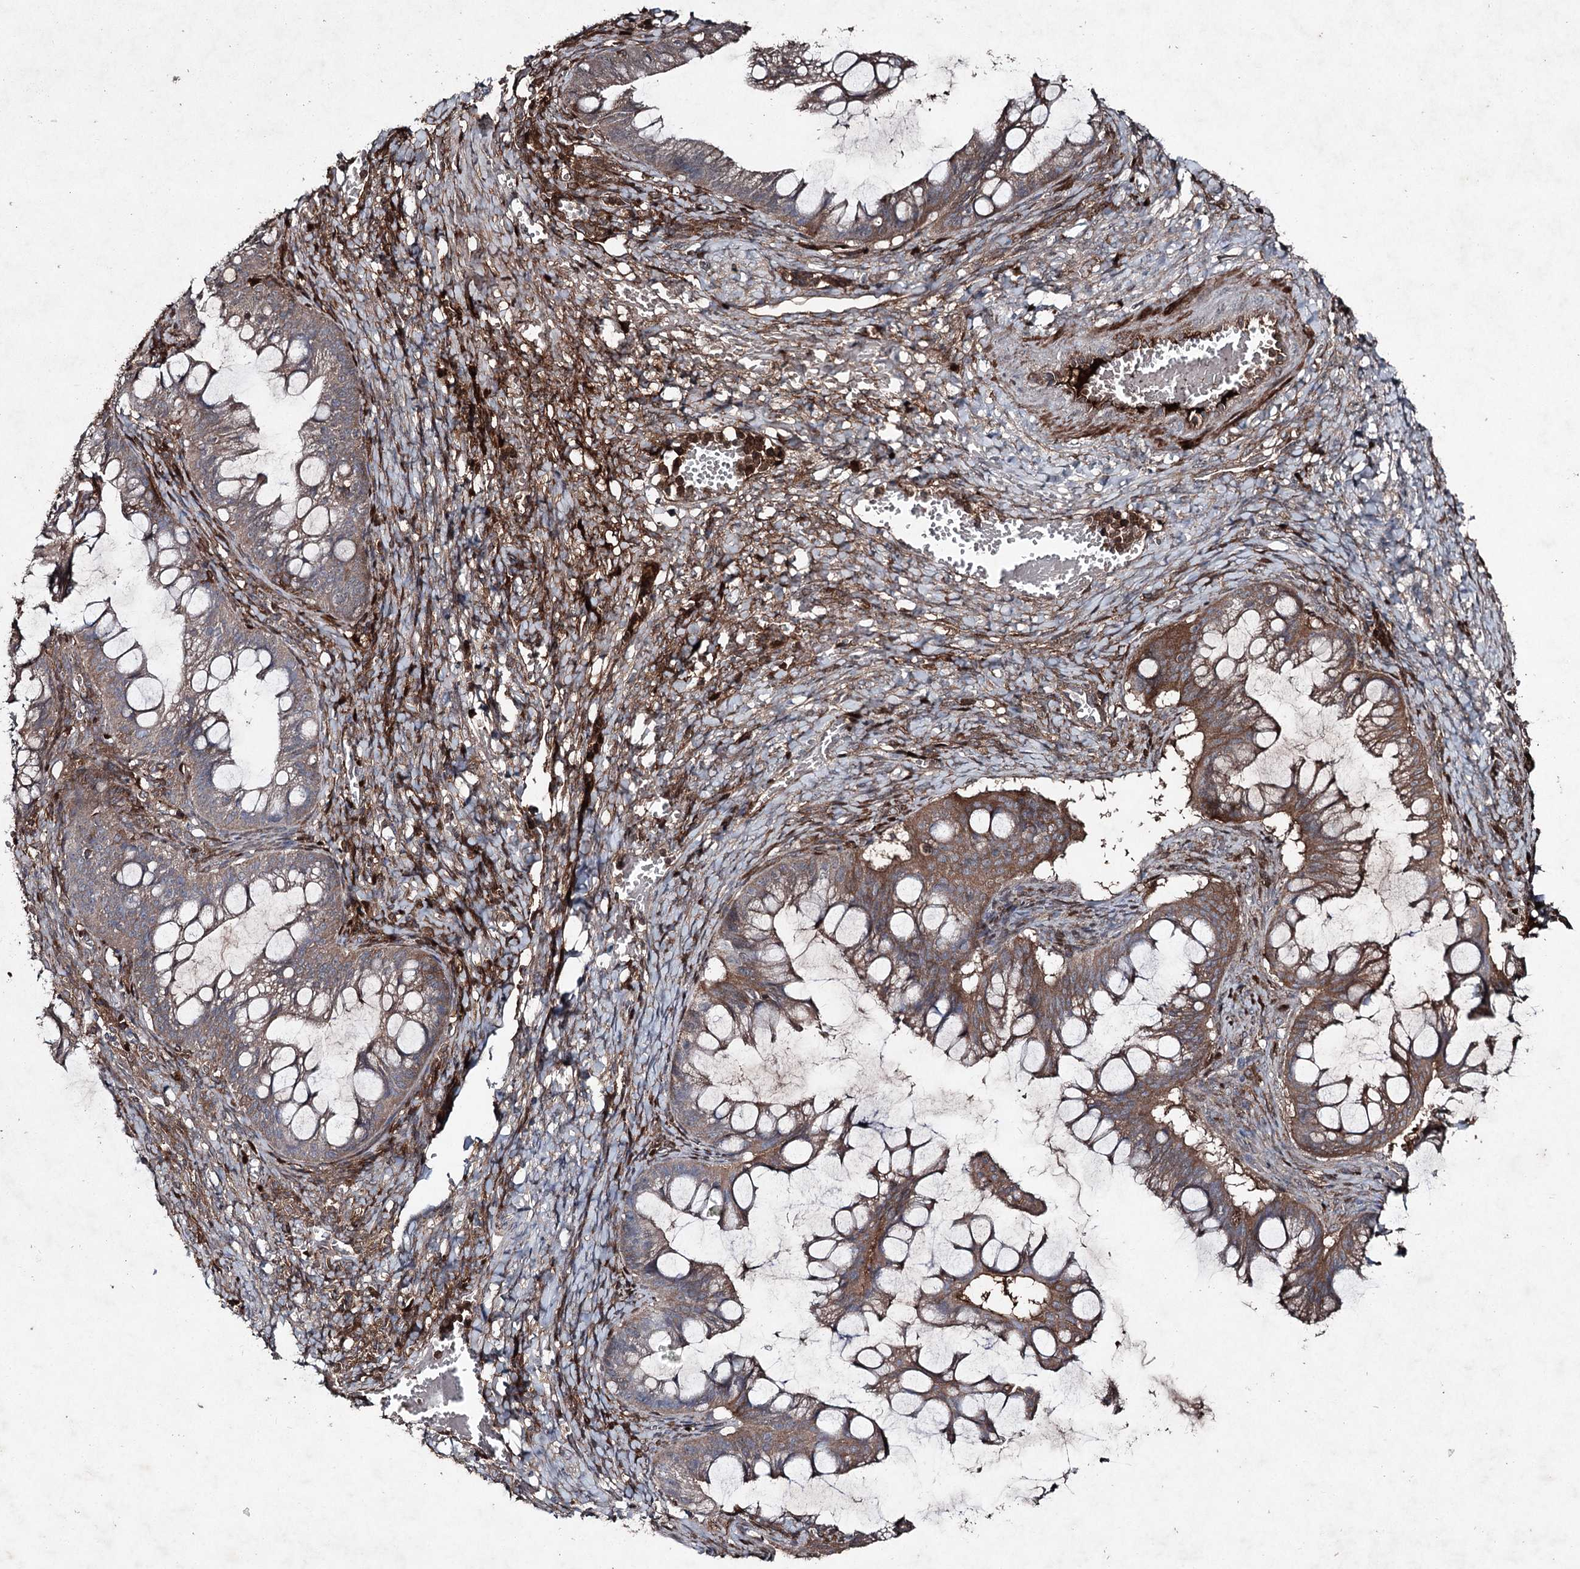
{"staining": {"intensity": "moderate", "quantity": ">75%", "location": "cytoplasmic/membranous"}, "tissue": "ovarian cancer", "cell_type": "Tumor cells", "image_type": "cancer", "snomed": [{"axis": "morphology", "description": "Cystadenocarcinoma, mucinous, NOS"}, {"axis": "topography", "description": "Ovary"}], "caption": "This photomicrograph reveals ovarian cancer (mucinous cystadenocarcinoma) stained with IHC to label a protein in brown. The cytoplasmic/membranous of tumor cells show moderate positivity for the protein. Nuclei are counter-stained blue.", "gene": "PGLYRP2", "patient": {"sex": "female", "age": 73}}